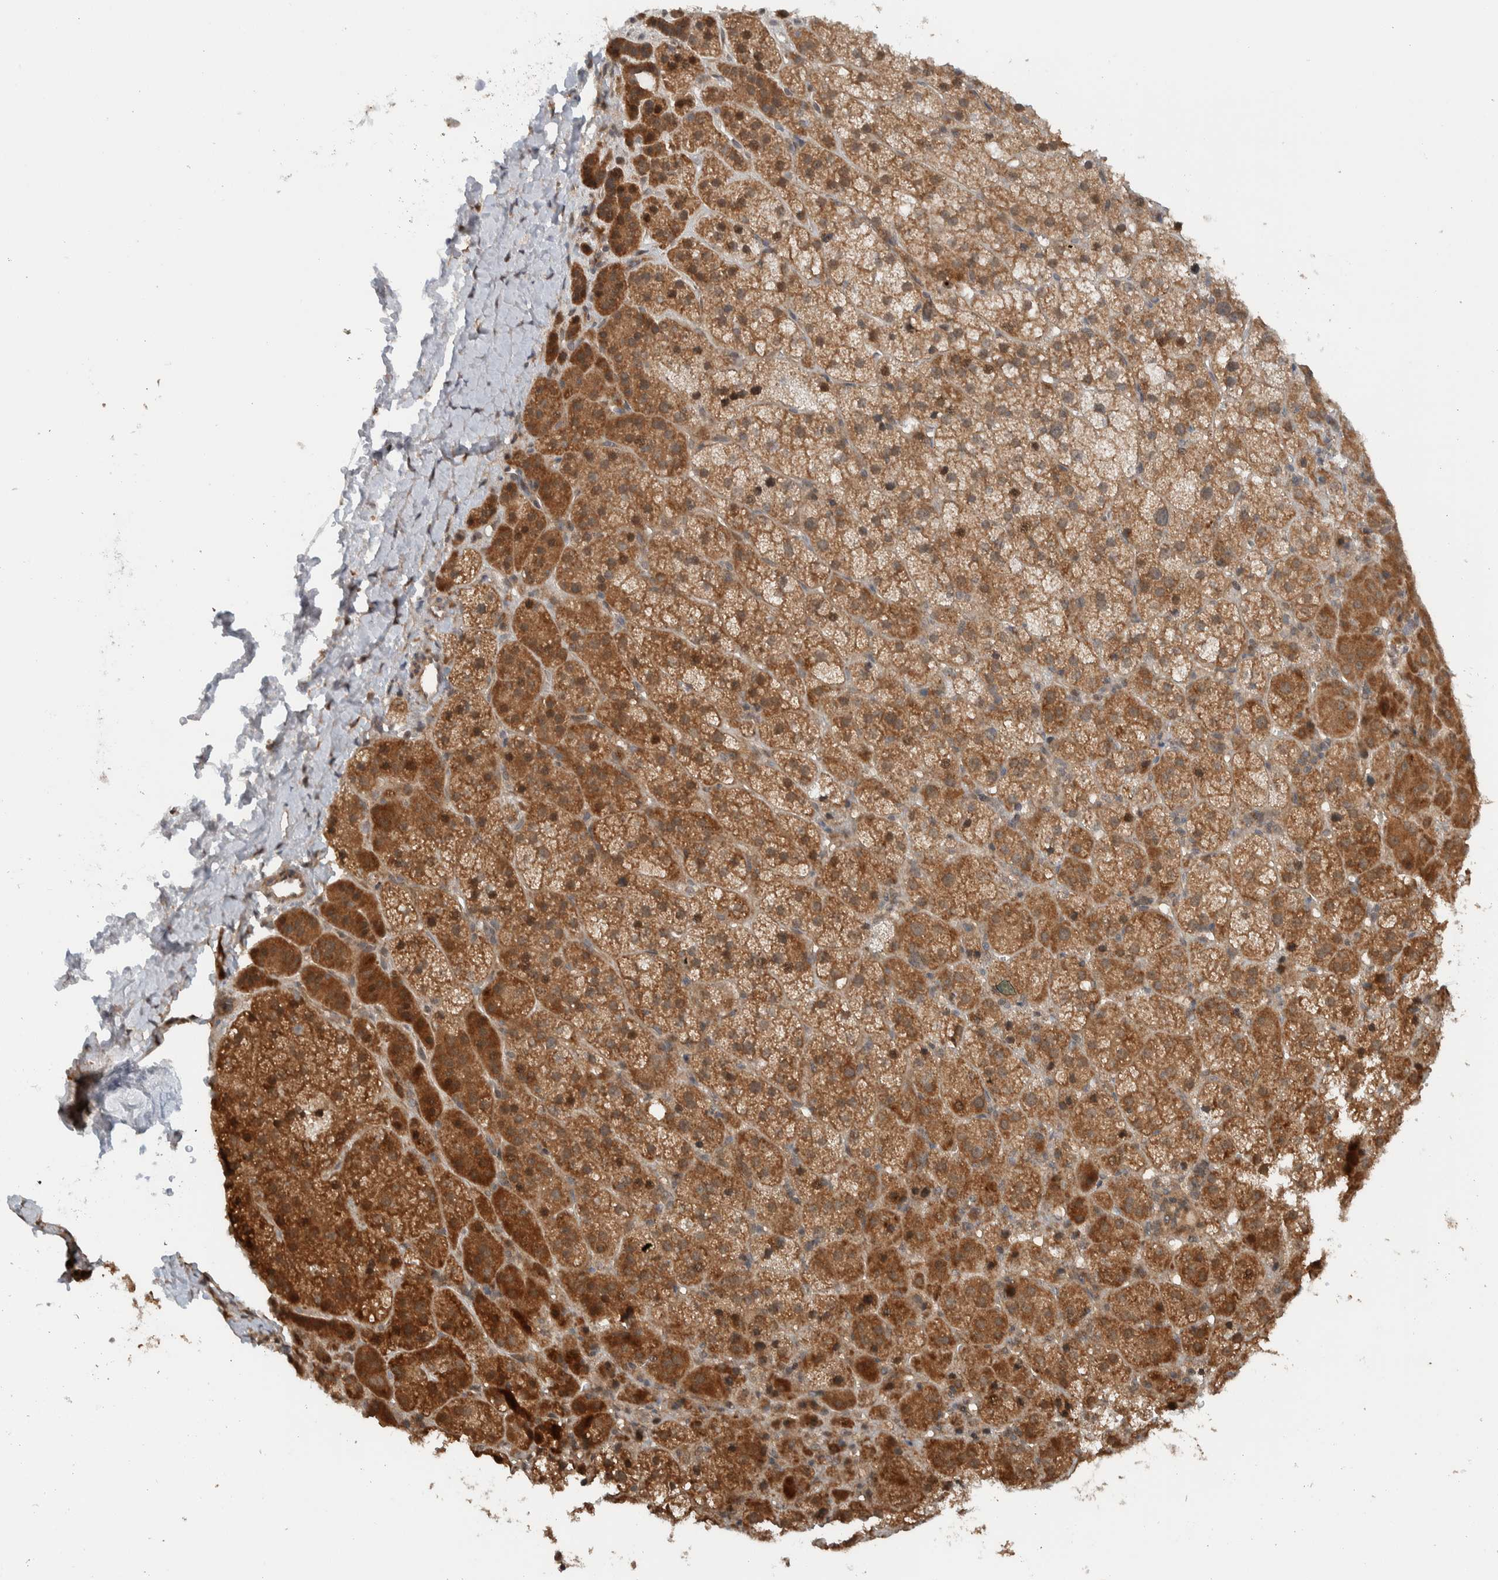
{"staining": {"intensity": "moderate", "quantity": ">75%", "location": "cytoplasmic/membranous"}, "tissue": "adrenal gland", "cell_type": "Glandular cells", "image_type": "normal", "snomed": [{"axis": "morphology", "description": "Normal tissue, NOS"}, {"axis": "topography", "description": "Adrenal gland"}], "caption": "A medium amount of moderate cytoplasmic/membranous positivity is identified in approximately >75% of glandular cells in unremarkable adrenal gland. The staining was performed using DAB (3,3'-diaminobenzidine), with brown indicating positive protein expression. Nuclei are stained blue with hematoxylin.", "gene": "KLHL6", "patient": {"sex": "female", "age": 57}}